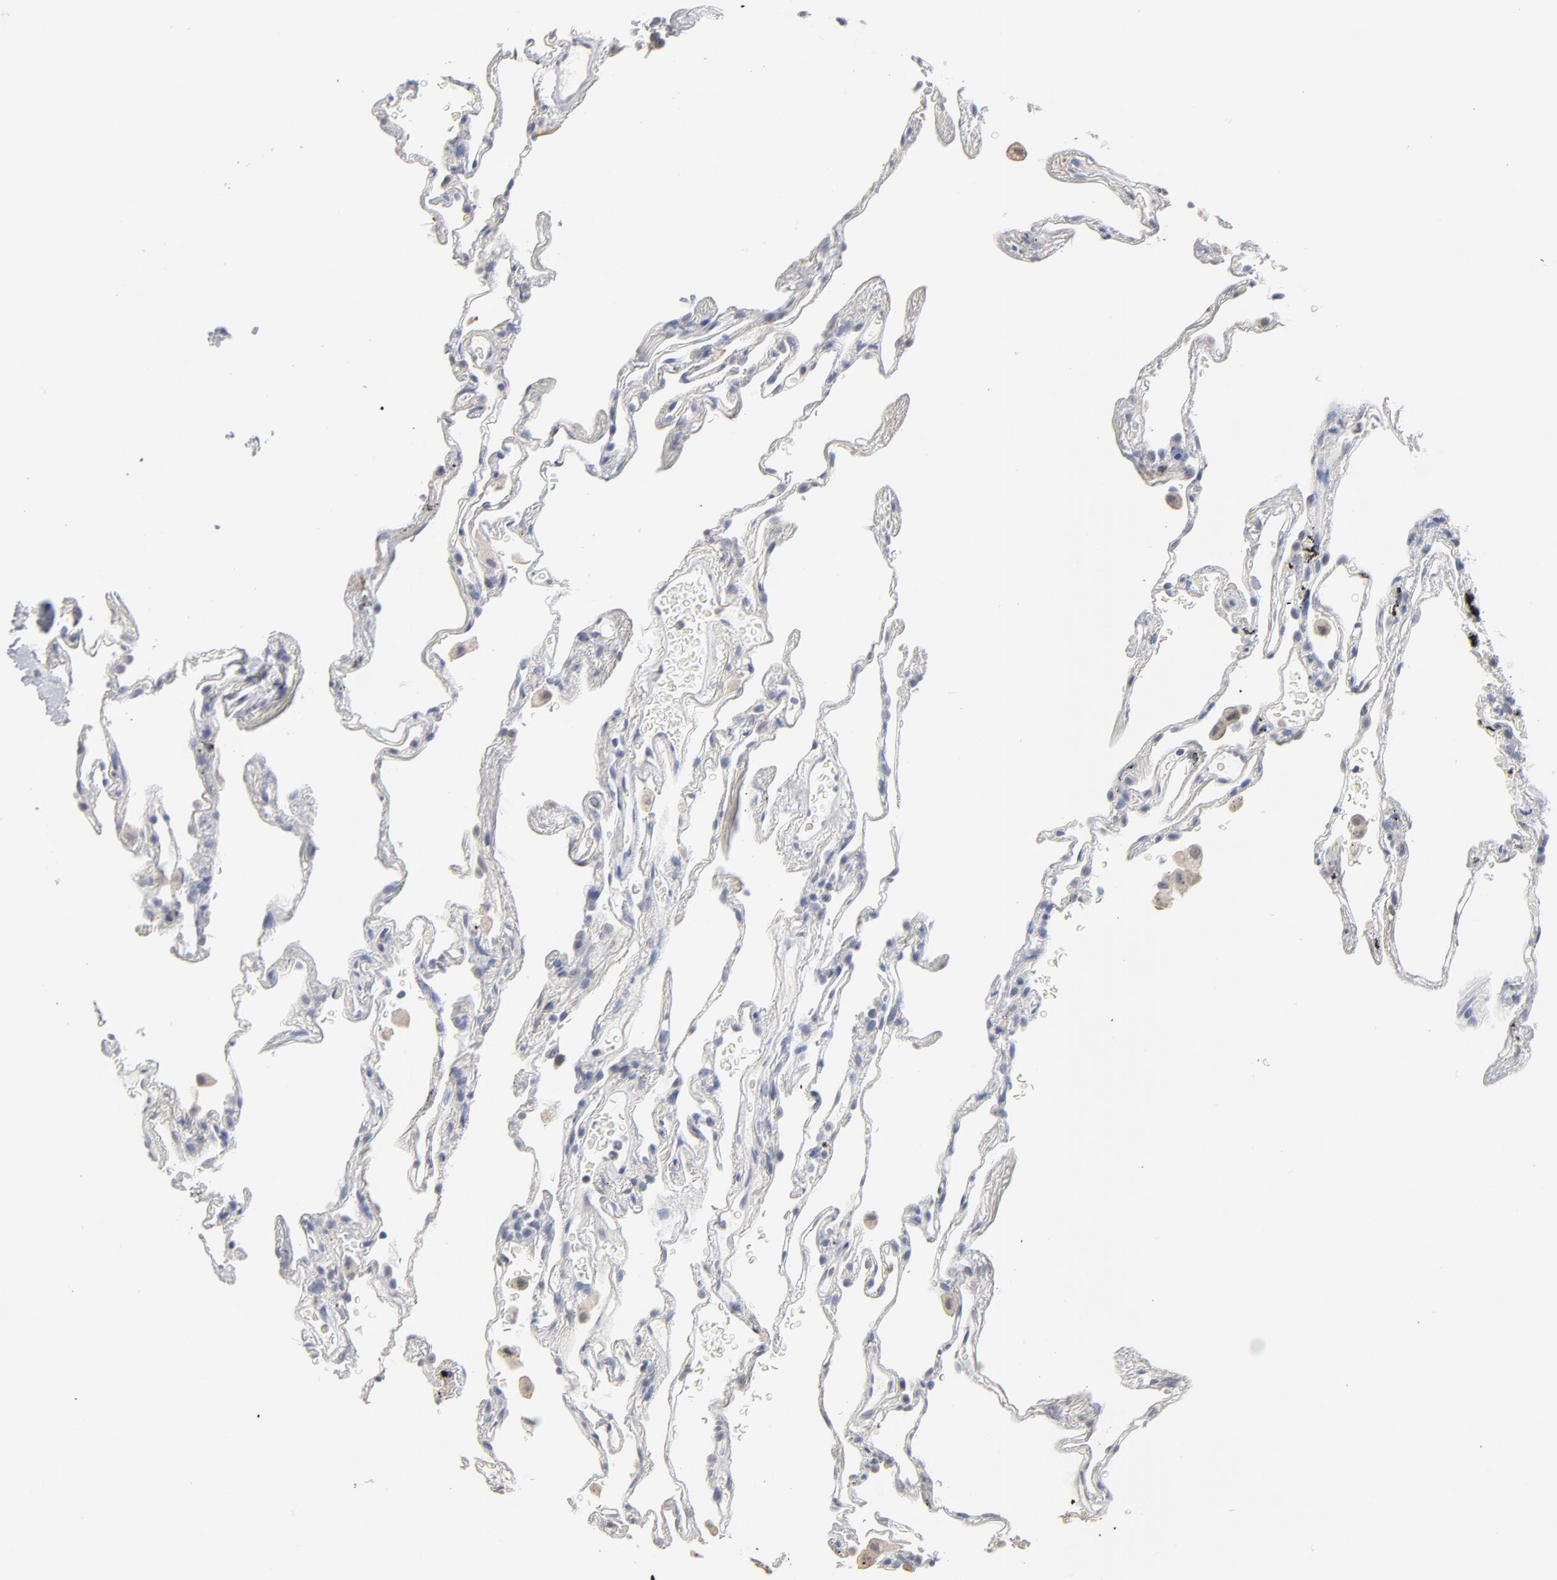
{"staining": {"intensity": "weak", "quantity": "<25%", "location": "cytoplasmic/membranous"}, "tissue": "lung", "cell_type": "Alveolar cells", "image_type": "normal", "snomed": [{"axis": "morphology", "description": "Normal tissue, NOS"}, {"axis": "morphology", "description": "Inflammation, NOS"}, {"axis": "topography", "description": "Lung"}], "caption": "Protein analysis of normal lung displays no significant expression in alveolar cells.", "gene": "DNAL4", "patient": {"sex": "male", "age": 69}}